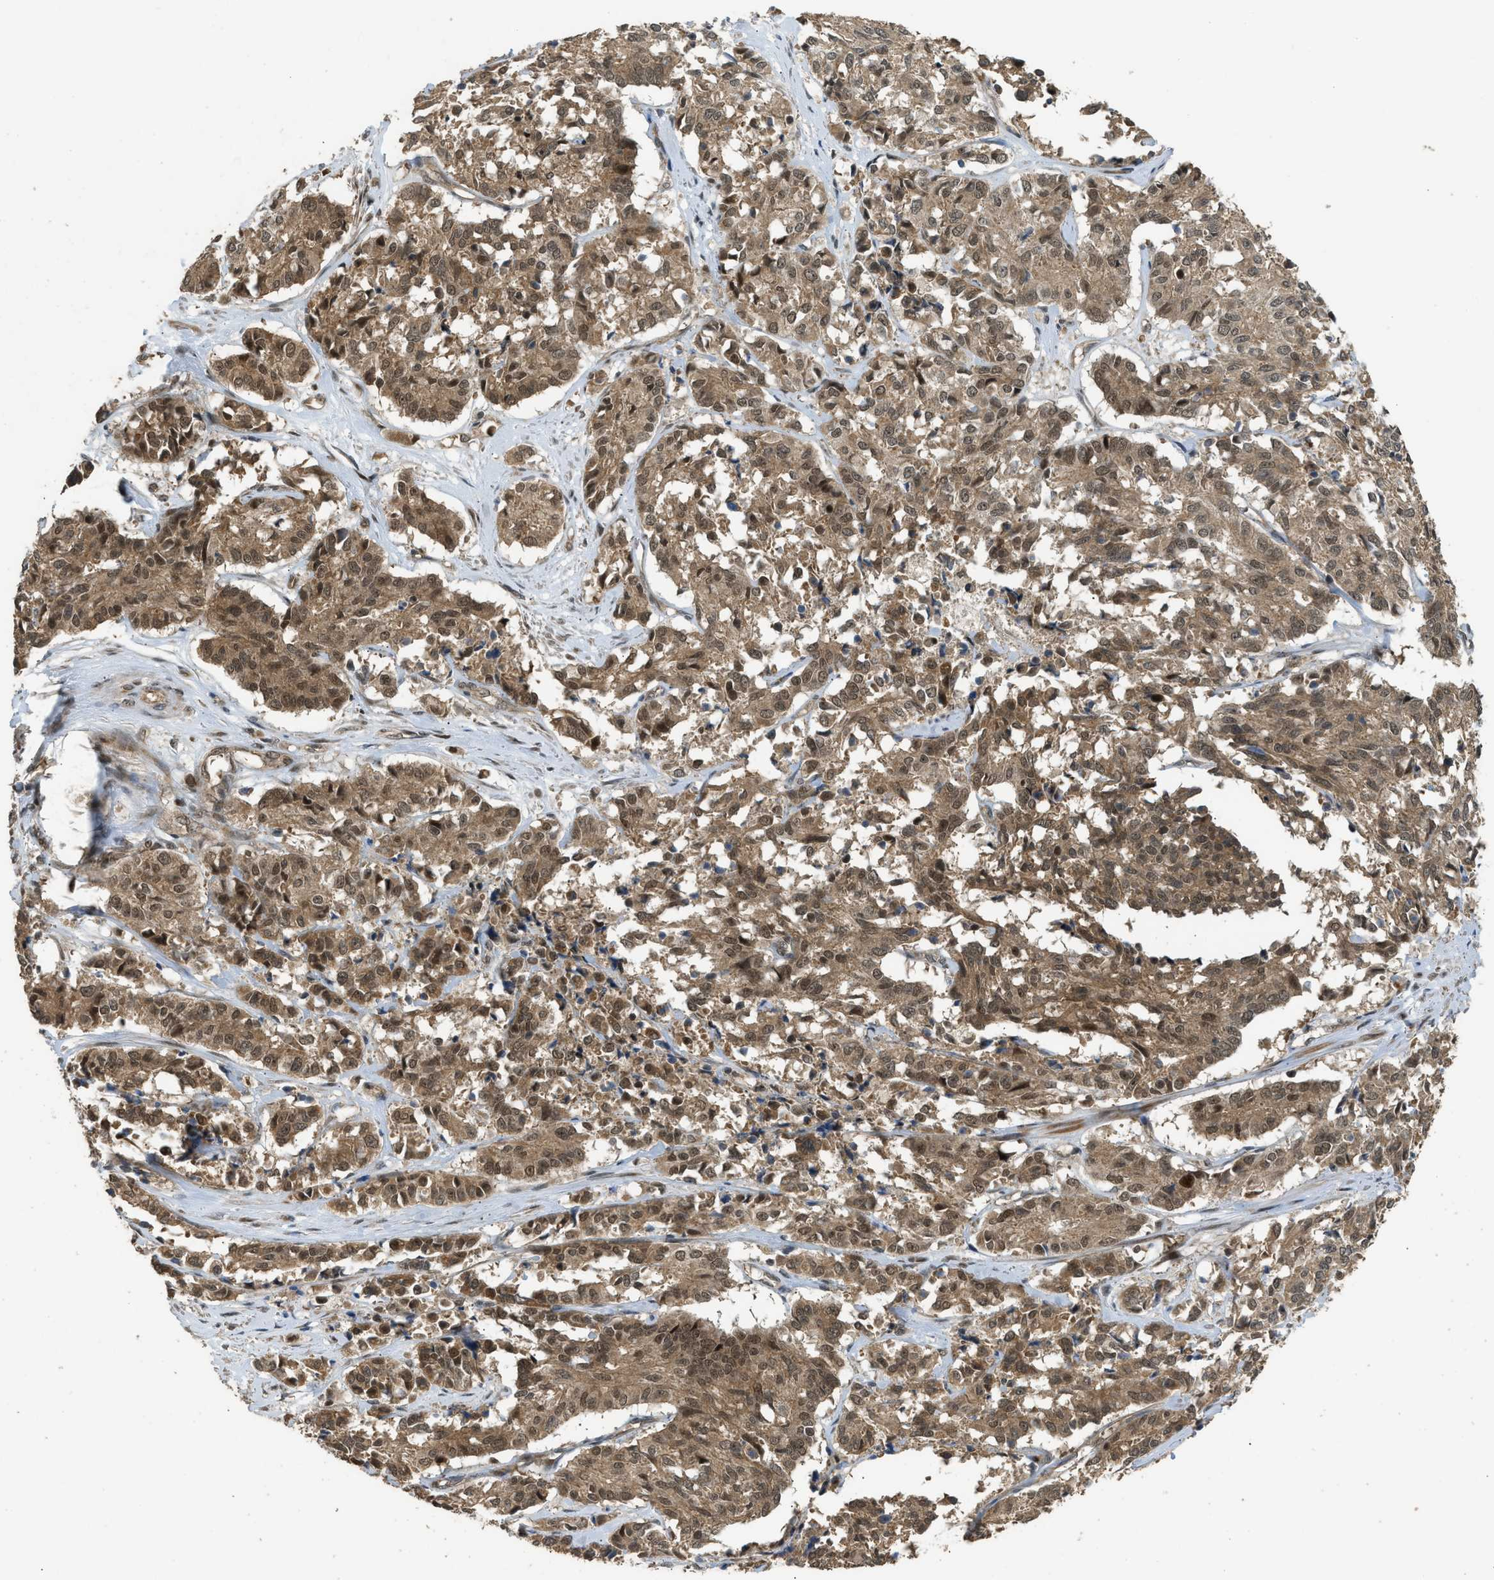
{"staining": {"intensity": "moderate", "quantity": ">75%", "location": "cytoplasmic/membranous,nuclear"}, "tissue": "cervical cancer", "cell_type": "Tumor cells", "image_type": "cancer", "snomed": [{"axis": "morphology", "description": "Squamous cell carcinoma, NOS"}, {"axis": "topography", "description": "Cervix"}], "caption": "Tumor cells reveal medium levels of moderate cytoplasmic/membranous and nuclear staining in approximately >75% of cells in cervical cancer.", "gene": "GET1", "patient": {"sex": "female", "age": 35}}